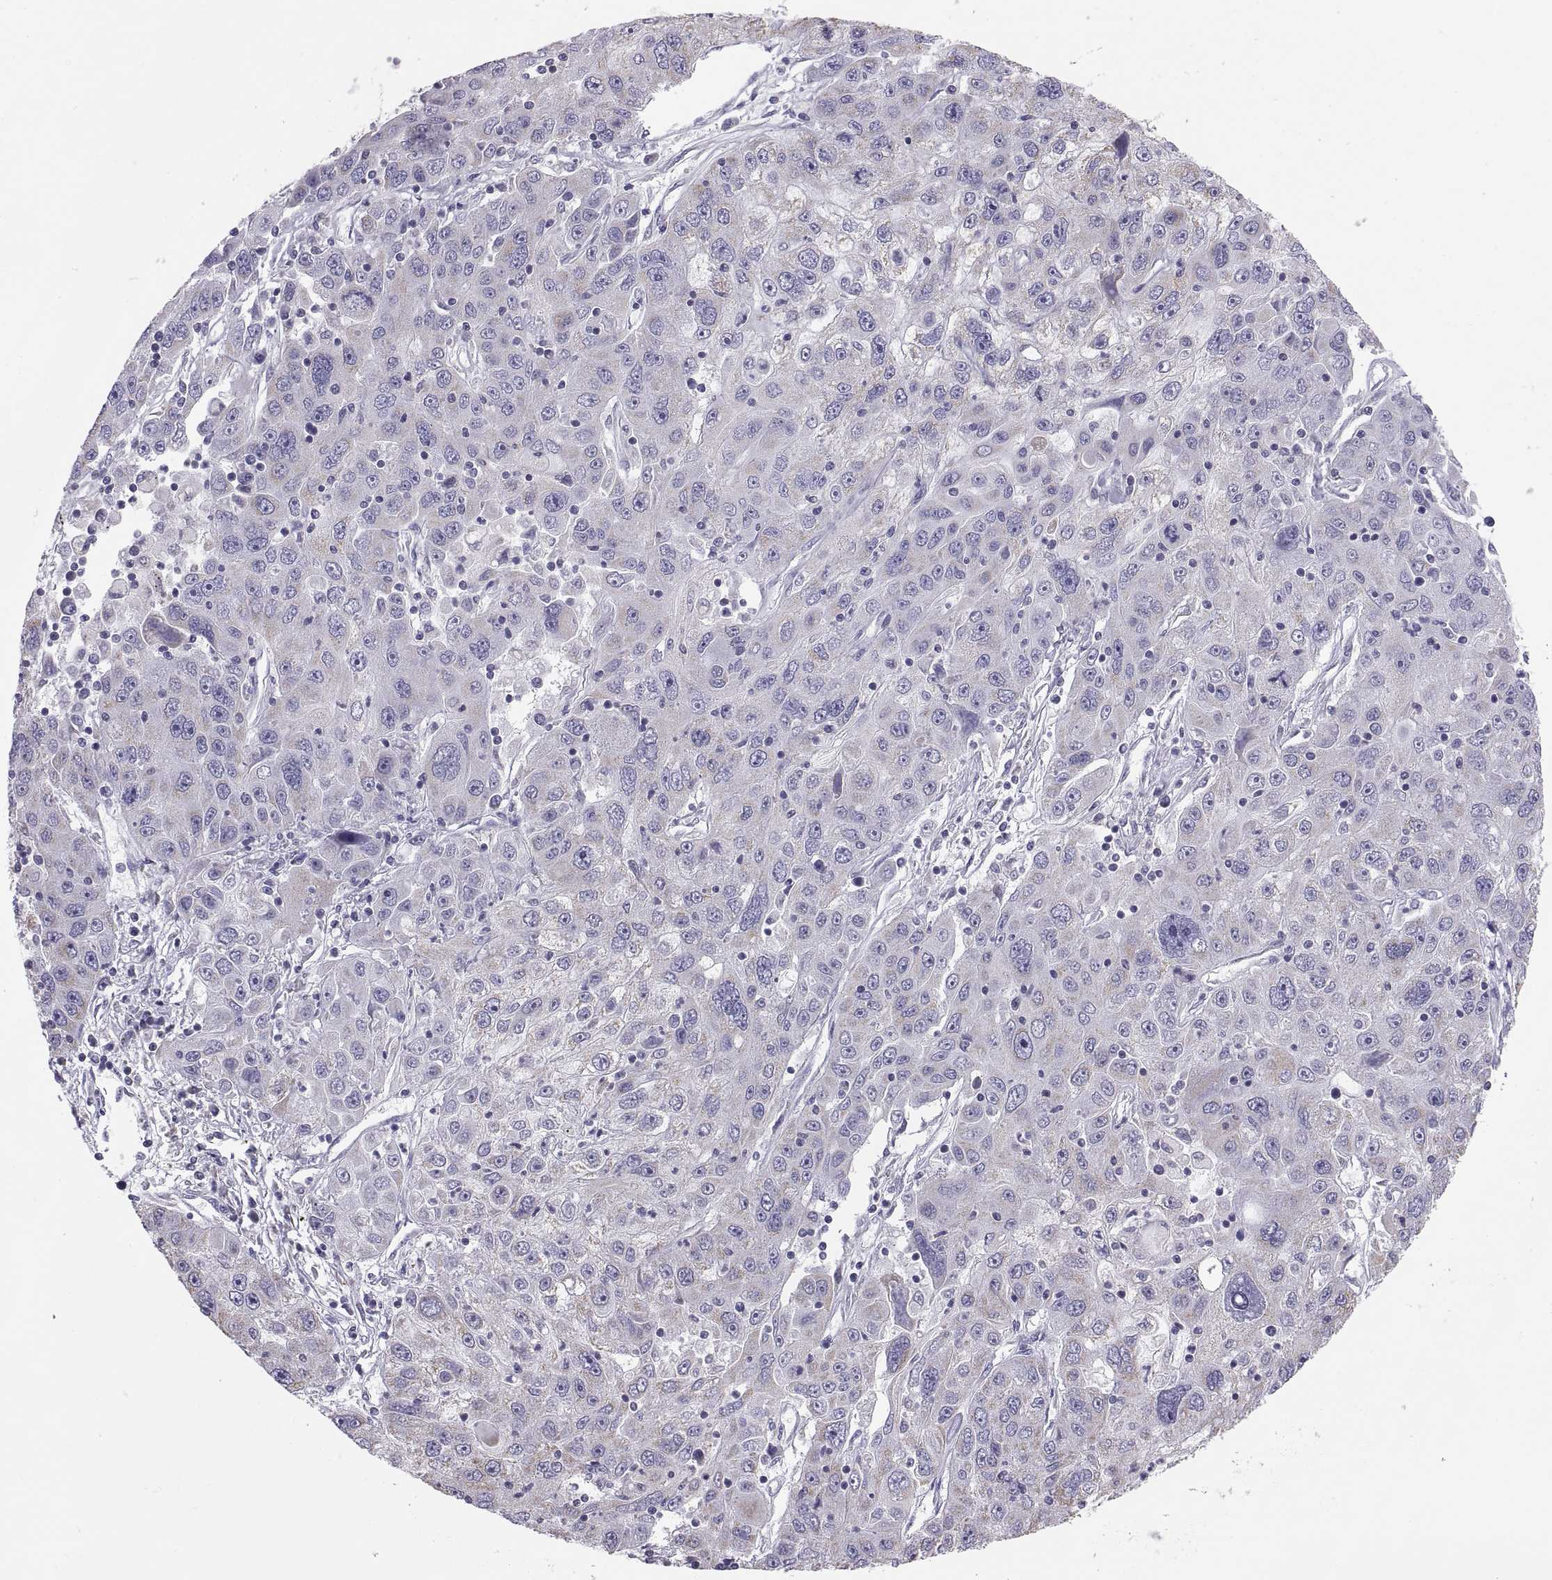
{"staining": {"intensity": "weak", "quantity": "<25%", "location": "cytoplasmic/membranous"}, "tissue": "stomach cancer", "cell_type": "Tumor cells", "image_type": "cancer", "snomed": [{"axis": "morphology", "description": "Adenocarcinoma, NOS"}, {"axis": "topography", "description": "Stomach"}], "caption": "DAB (3,3'-diaminobenzidine) immunohistochemical staining of human stomach cancer (adenocarcinoma) exhibits no significant positivity in tumor cells.", "gene": "TNNC1", "patient": {"sex": "male", "age": 56}}